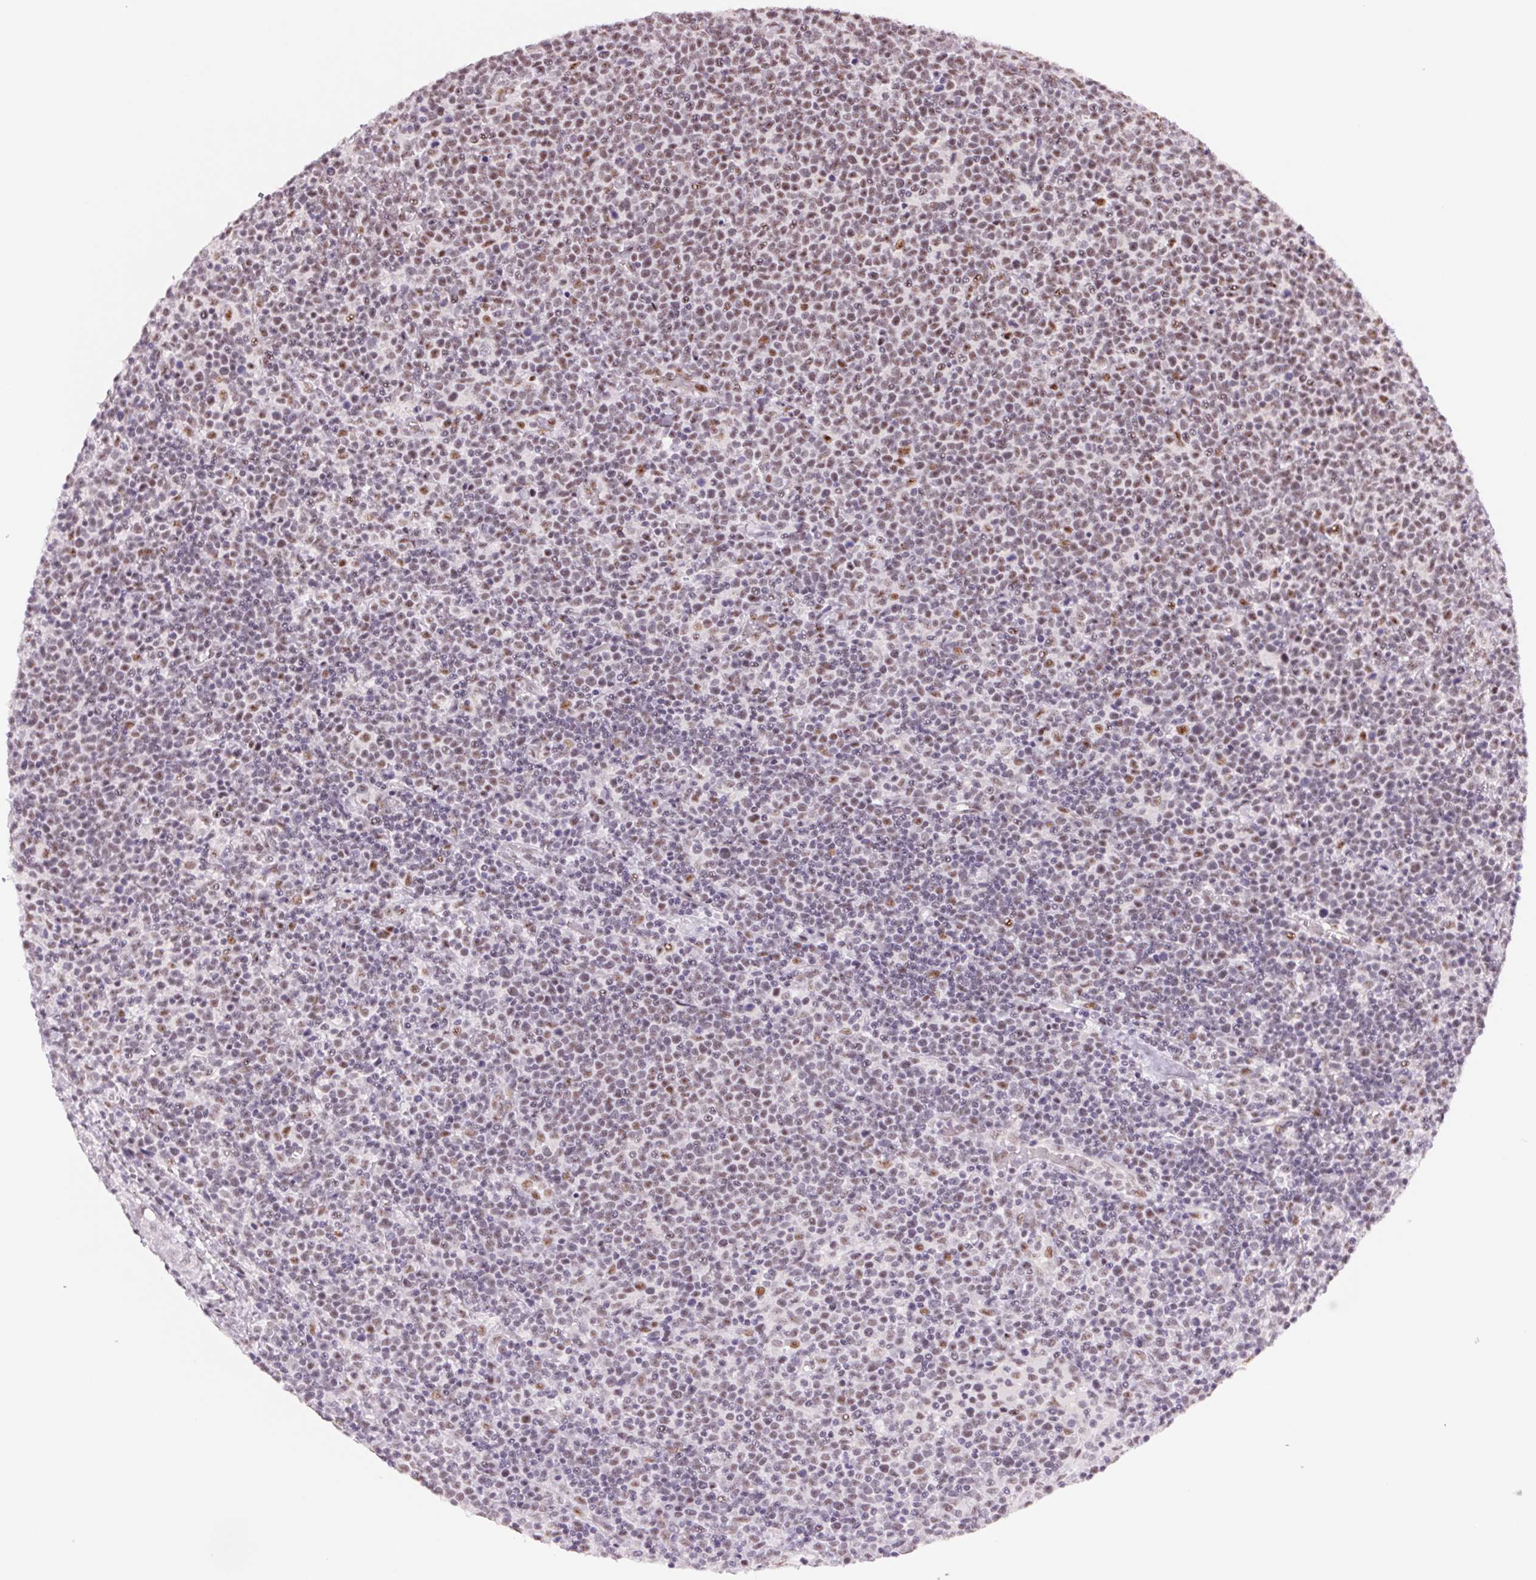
{"staining": {"intensity": "moderate", "quantity": "<25%", "location": "nuclear"}, "tissue": "lymphoma", "cell_type": "Tumor cells", "image_type": "cancer", "snomed": [{"axis": "morphology", "description": "Malignant lymphoma, non-Hodgkin's type, High grade"}, {"axis": "topography", "description": "Lymph node"}], "caption": "Protein expression analysis of lymphoma demonstrates moderate nuclear positivity in approximately <25% of tumor cells.", "gene": "ZC3H14", "patient": {"sex": "male", "age": 61}}